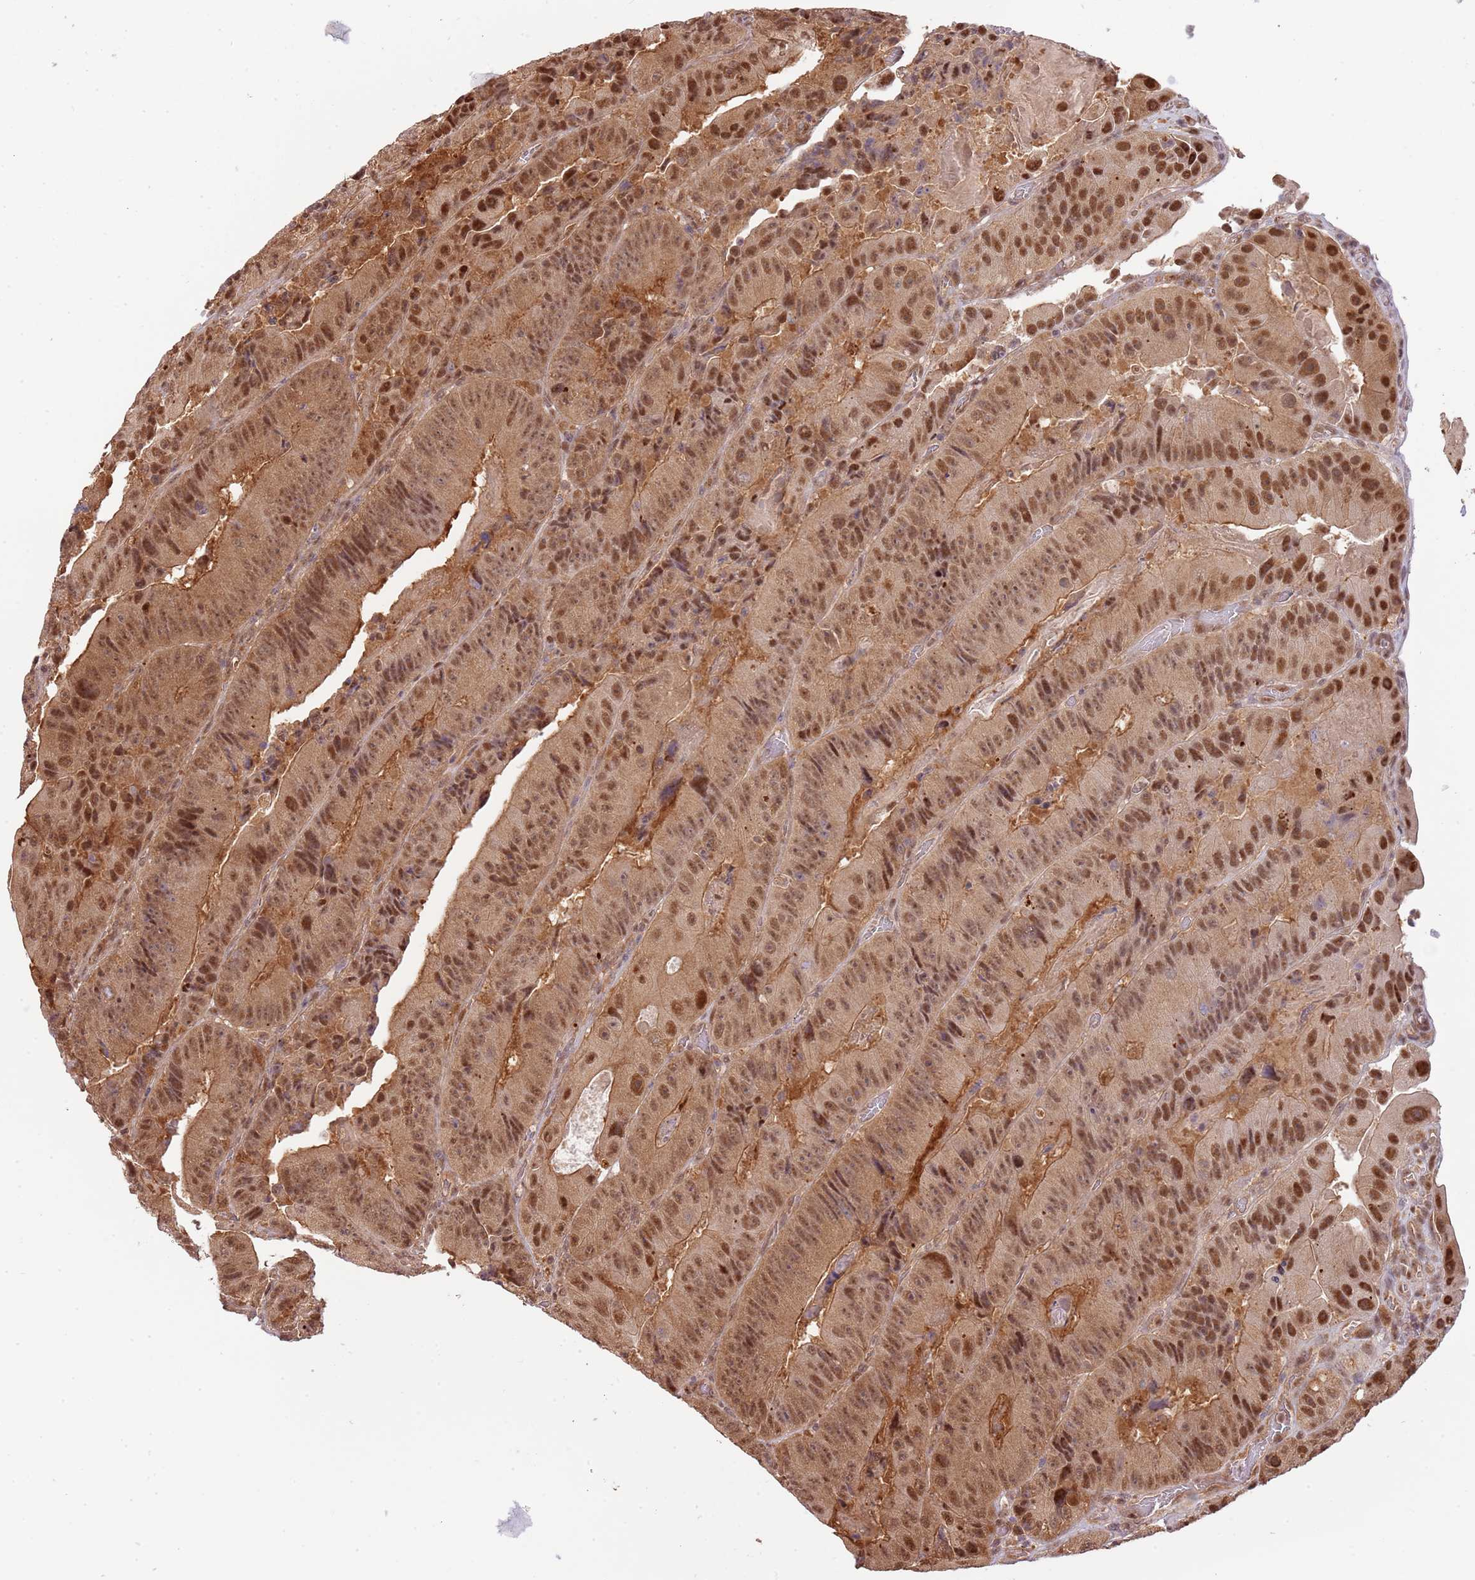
{"staining": {"intensity": "moderate", "quantity": ">75%", "location": "cytoplasmic/membranous,nuclear"}, "tissue": "colorectal cancer", "cell_type": "Tumor cells", "image_type": "cancer", "snomed": [{"axis": "morphology", "description": "Adenocarcinoma, NOS"}, {"axis": "topography", "description": "Colon"}], "caption": "DAB (3,3'-diaminobenzidine) immunohistochemical staining of human colorectal adenocarcinoma exhibits moderate cytoplasmic/membranous and nuclear protein expression in about >75% of tumor cells.", "gene": "PLSCR5", "patient": {"sex": "female", "age": 86}}